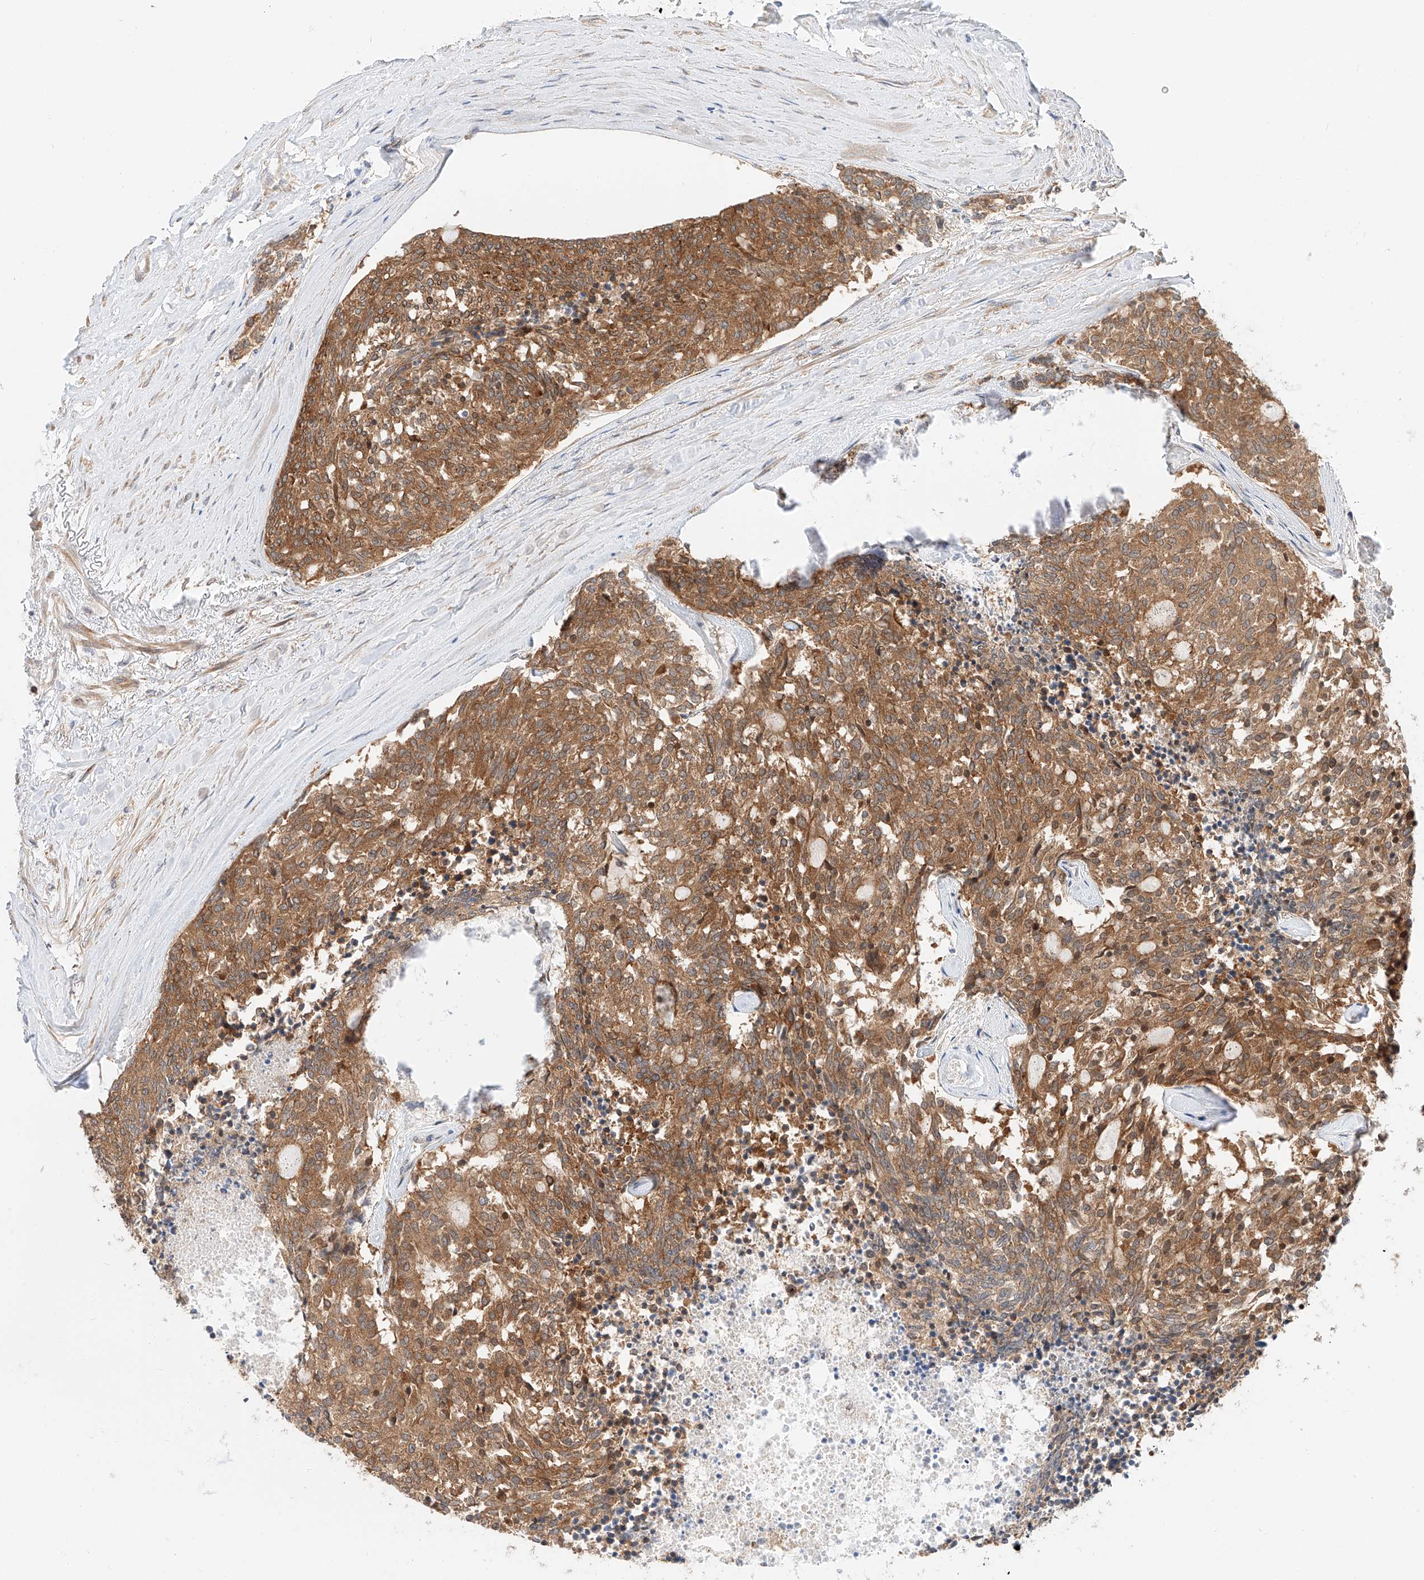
{"staining": {"intensity": "moderate", "quantity": ">75%", "location": "cytoplasmic/membranous"}, "tissue": "carcinoid", "cell_type": "Tumor cells", "image_type": "cancer", "snomed": [{"axis": "morphology", "description": "Carcinoid, malignant, NOS"}, {"axis": "topography", "description": "Pancreas"}], "caption": "A brown stain shows moderate cytoplasmic/membranous expression of a protein in human malignant carcinoid tumor cells.", "gene": "CARMIL1", "patient": {"sex": "female", "age": 54}}